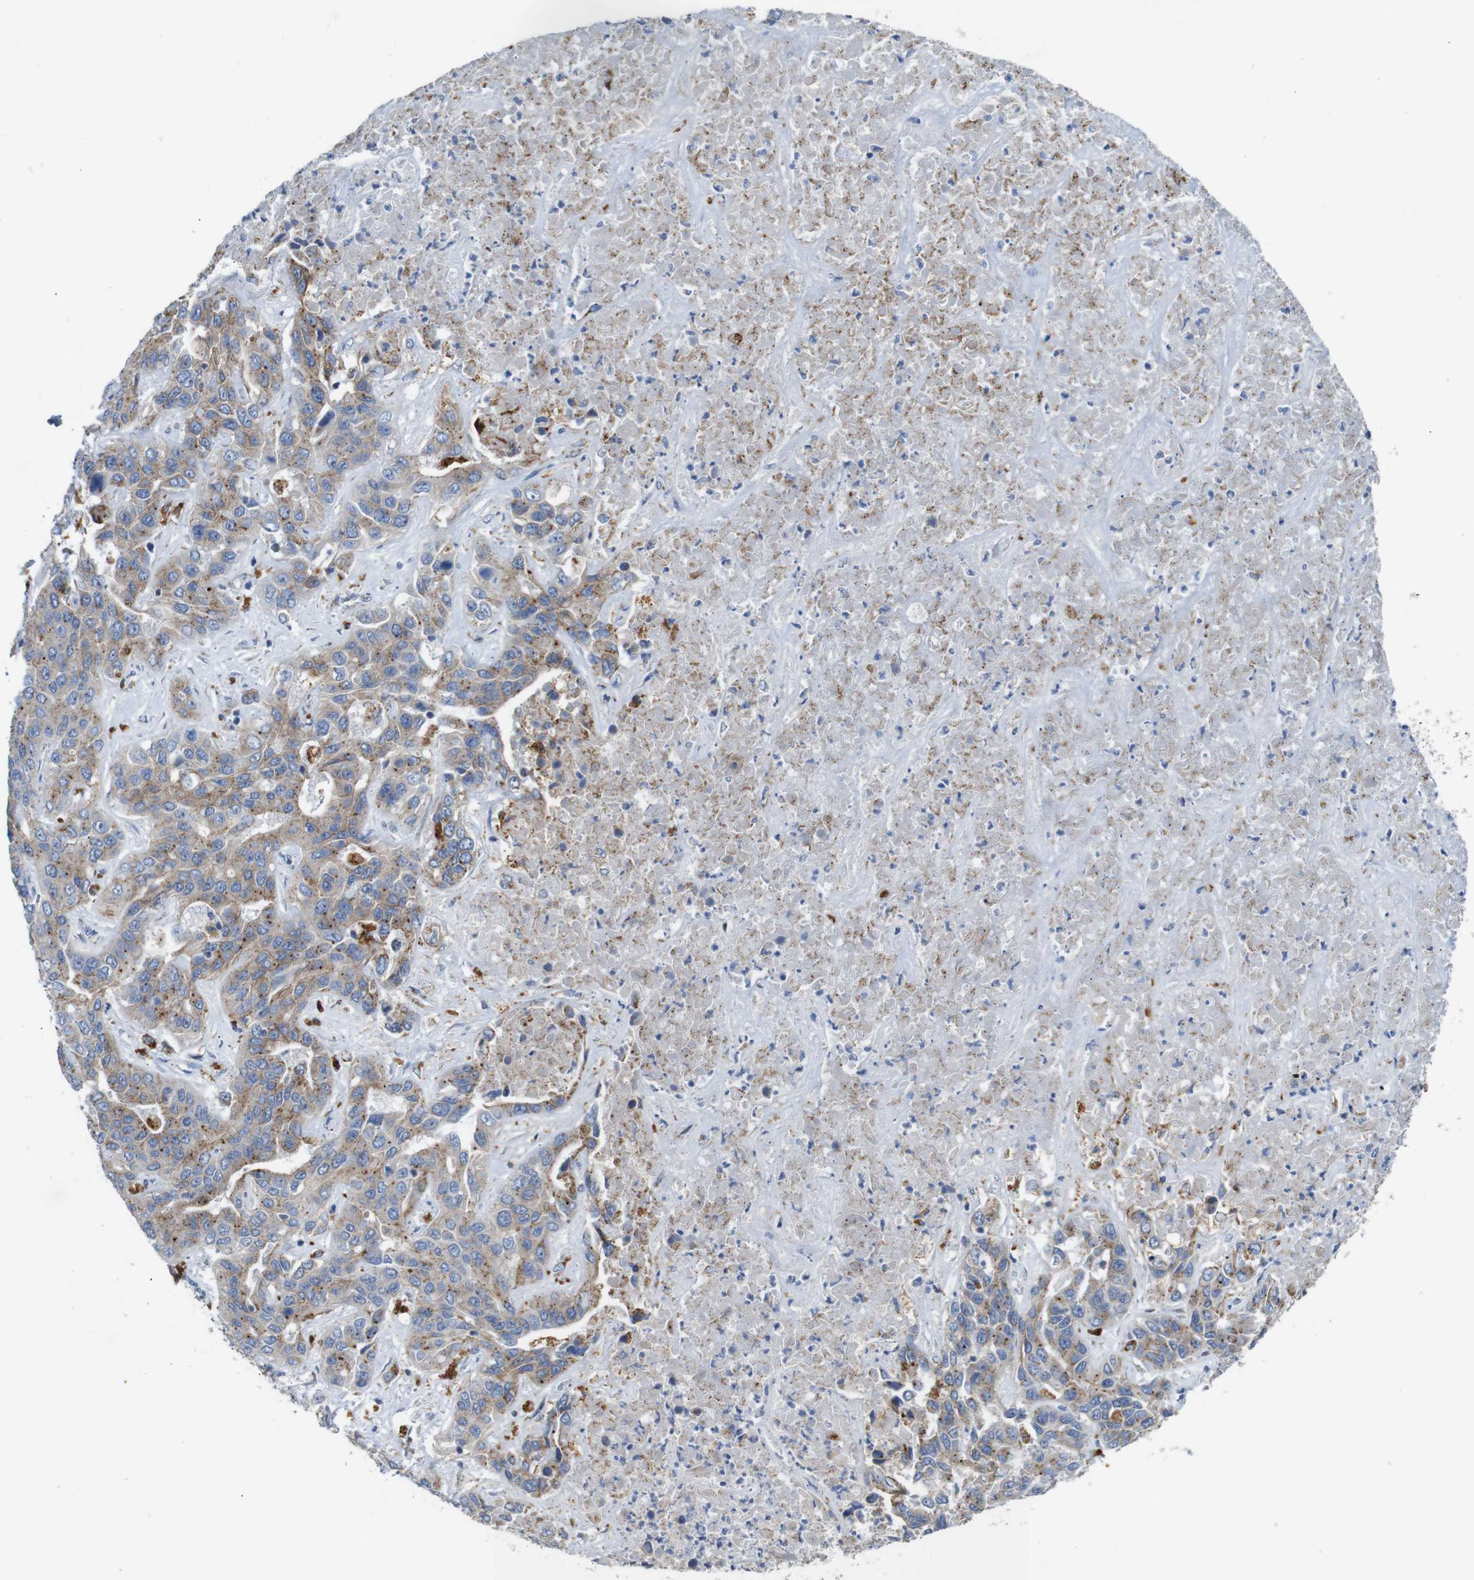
{"staining": {"intensity": "moderate", "quantity": "25%-75%", "location": "cytoplasmic/membranous"}, "tissue": "liver cancer", "cell_type": "Tumor cells", "image_type": "cancer", "snomed": [{"axis": "morphology", "description": "Cholangiocarcinoma"}, {"axis": "topography", "description": "Liver"}], "caption": "Human liver cancer stained for a protein (brown) reveals moderate cytoplasmic/membranous positive positivity in approximately 25%-75% of tumor cells.", "gene": "NHLRC3", "patient": {"sex": "female", "age": 52}}